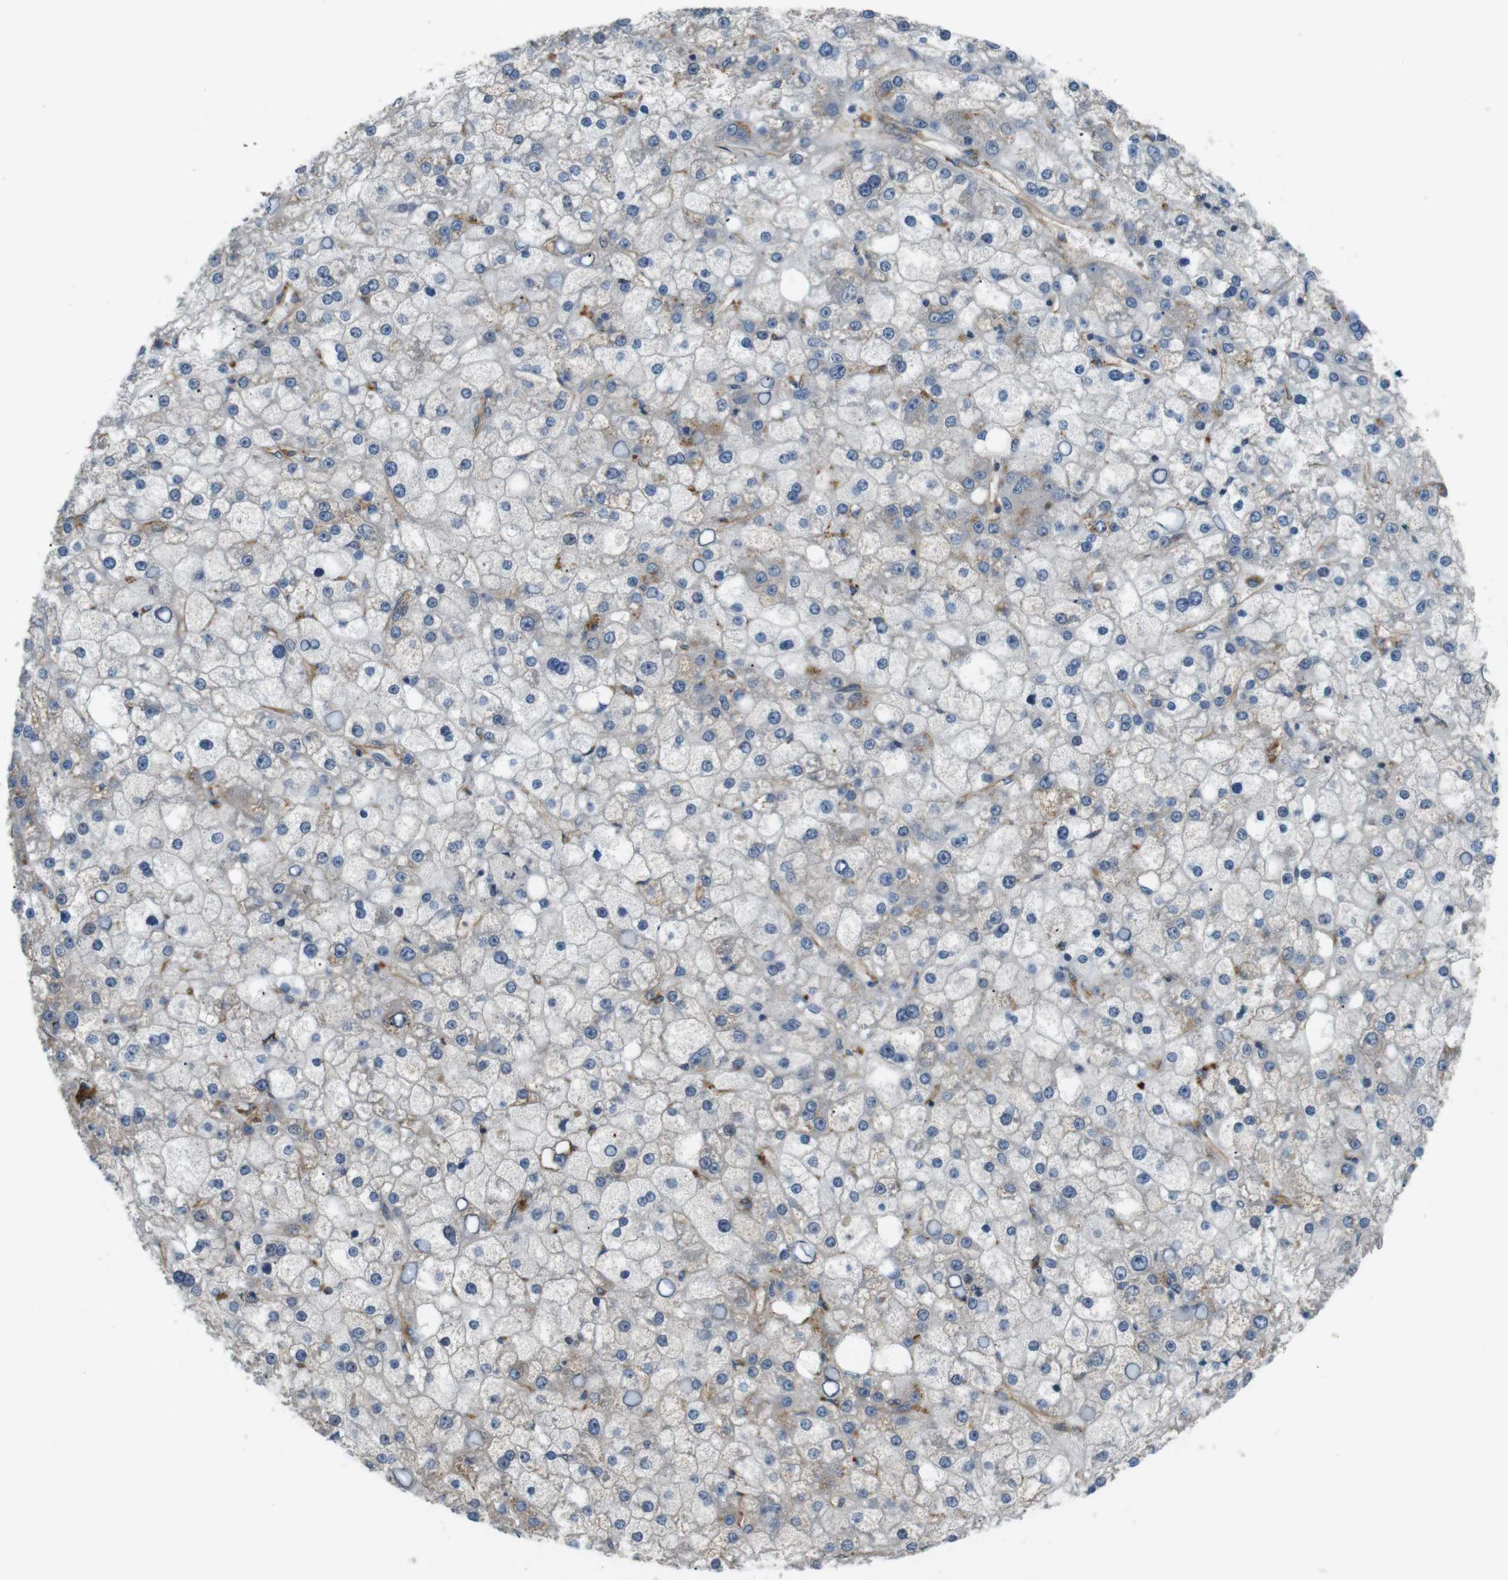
{"staining": {"intensity": "negative", "quantity": "none", "location": "none"}, "tissue": "liver cancer", "cell_type": "Tumor cells", "image_type": "cancer", "snomed": [{"axis": "morphology", "description": "Carcinoma, Hepatocellular, NOS"}, {"axis": "topography", "description": "Liver"}], "caption": "There is no significant staining in tumor cells of hepatocellular carcinoma (liver).", "gene": "BVES", "patient": {"sex": "male", "age": 67}}